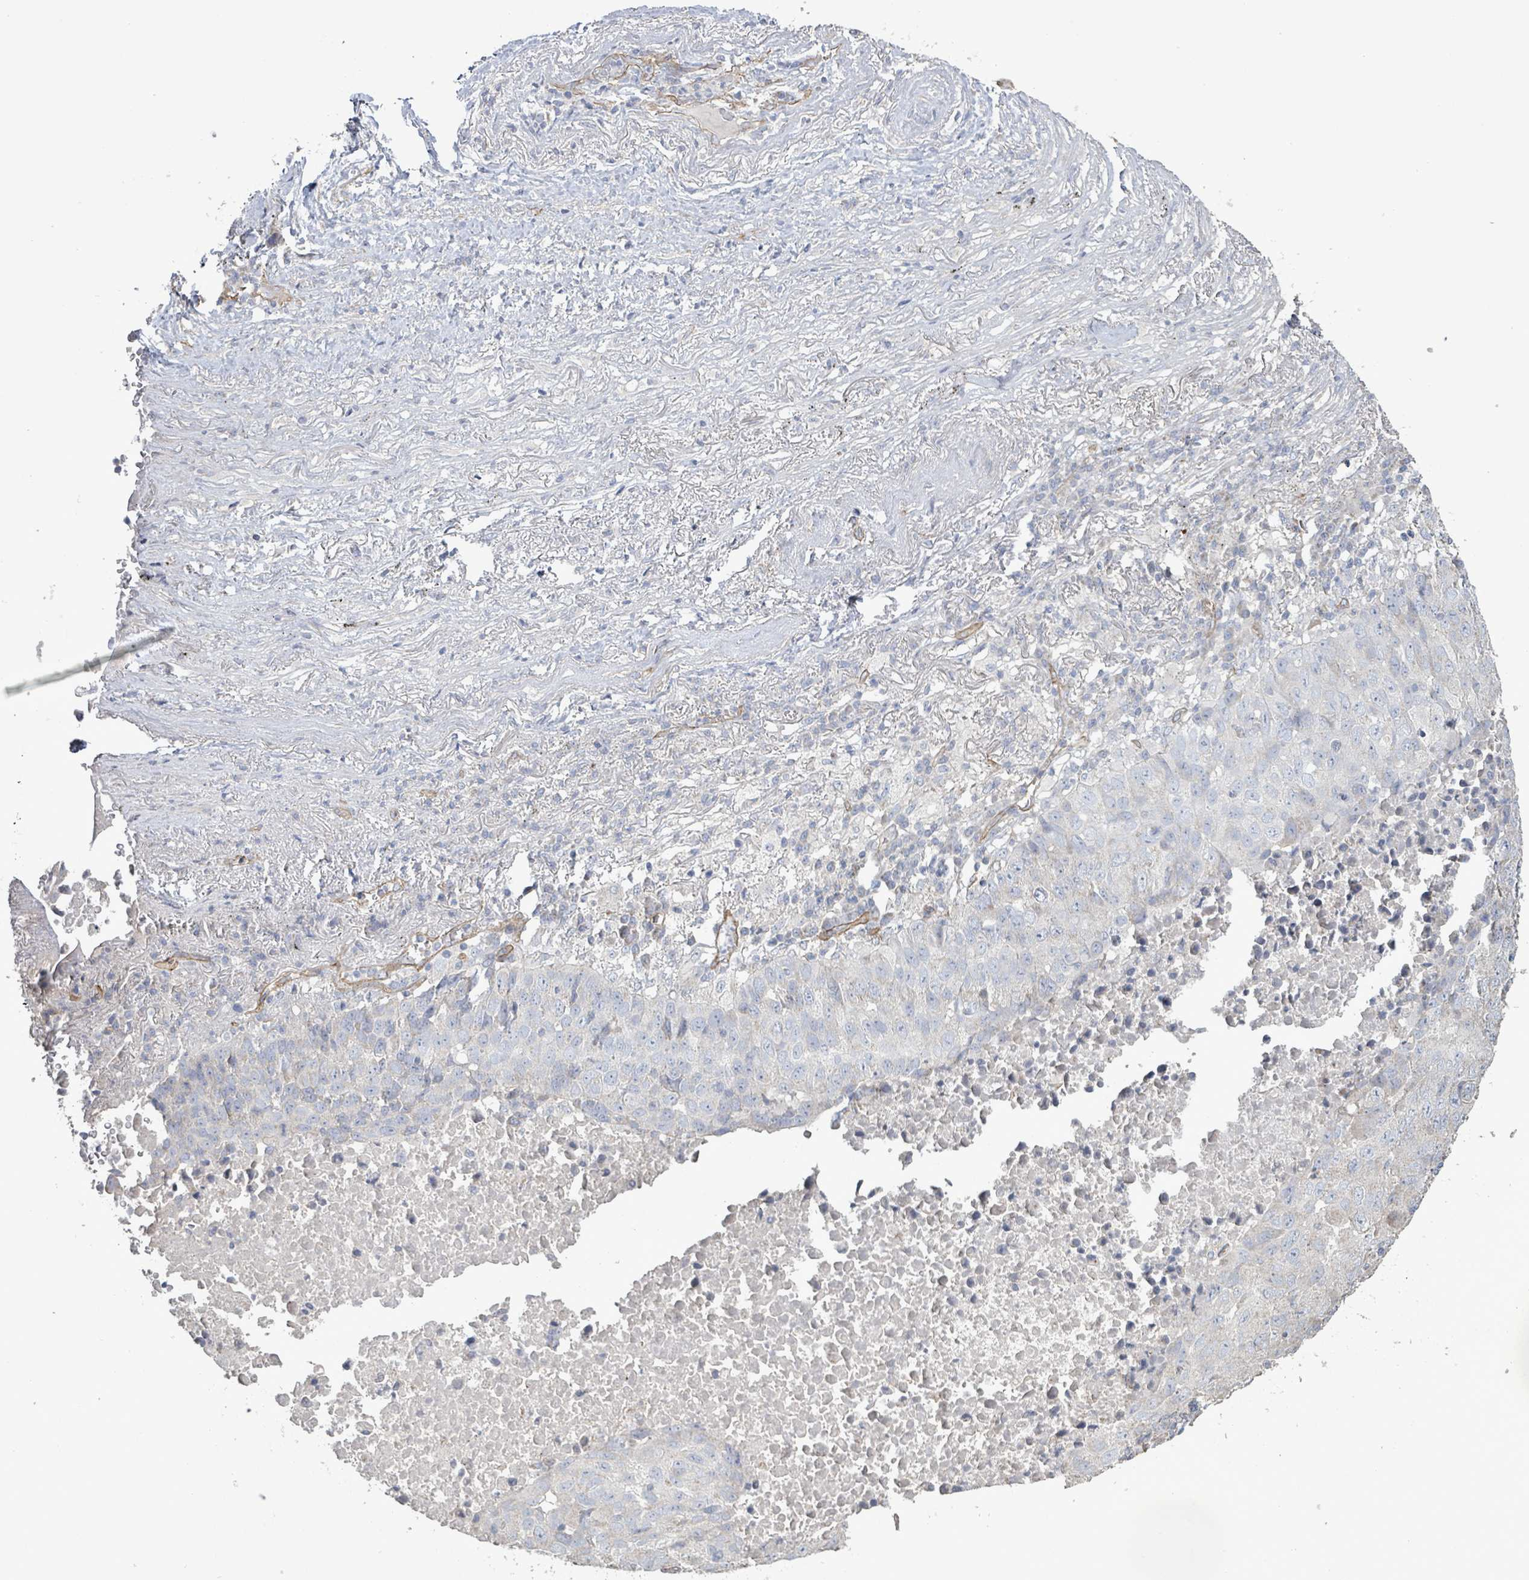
{"staining": {"intensity": "negative", "quantity": "none", "location": "none"}, "tissue": "lung cancer", "cell_type": "Tumor cells", "image_type": "cancer", "snomed": [{"axis": "morphology", "description": "Squamous cell carcinoma, NOS"}, {"axis": "topography", "description": "Lung"}], "caption": "High magnification brightfield microscopy of lung cancer stained with DAB (3,3'-diaminobenzidine) (brown) and counterstained with hematoxylin (blue): tumor cells show no significant positivity.", "gene": "KANK3", "patient": {"sex": "male", "age": 73}}